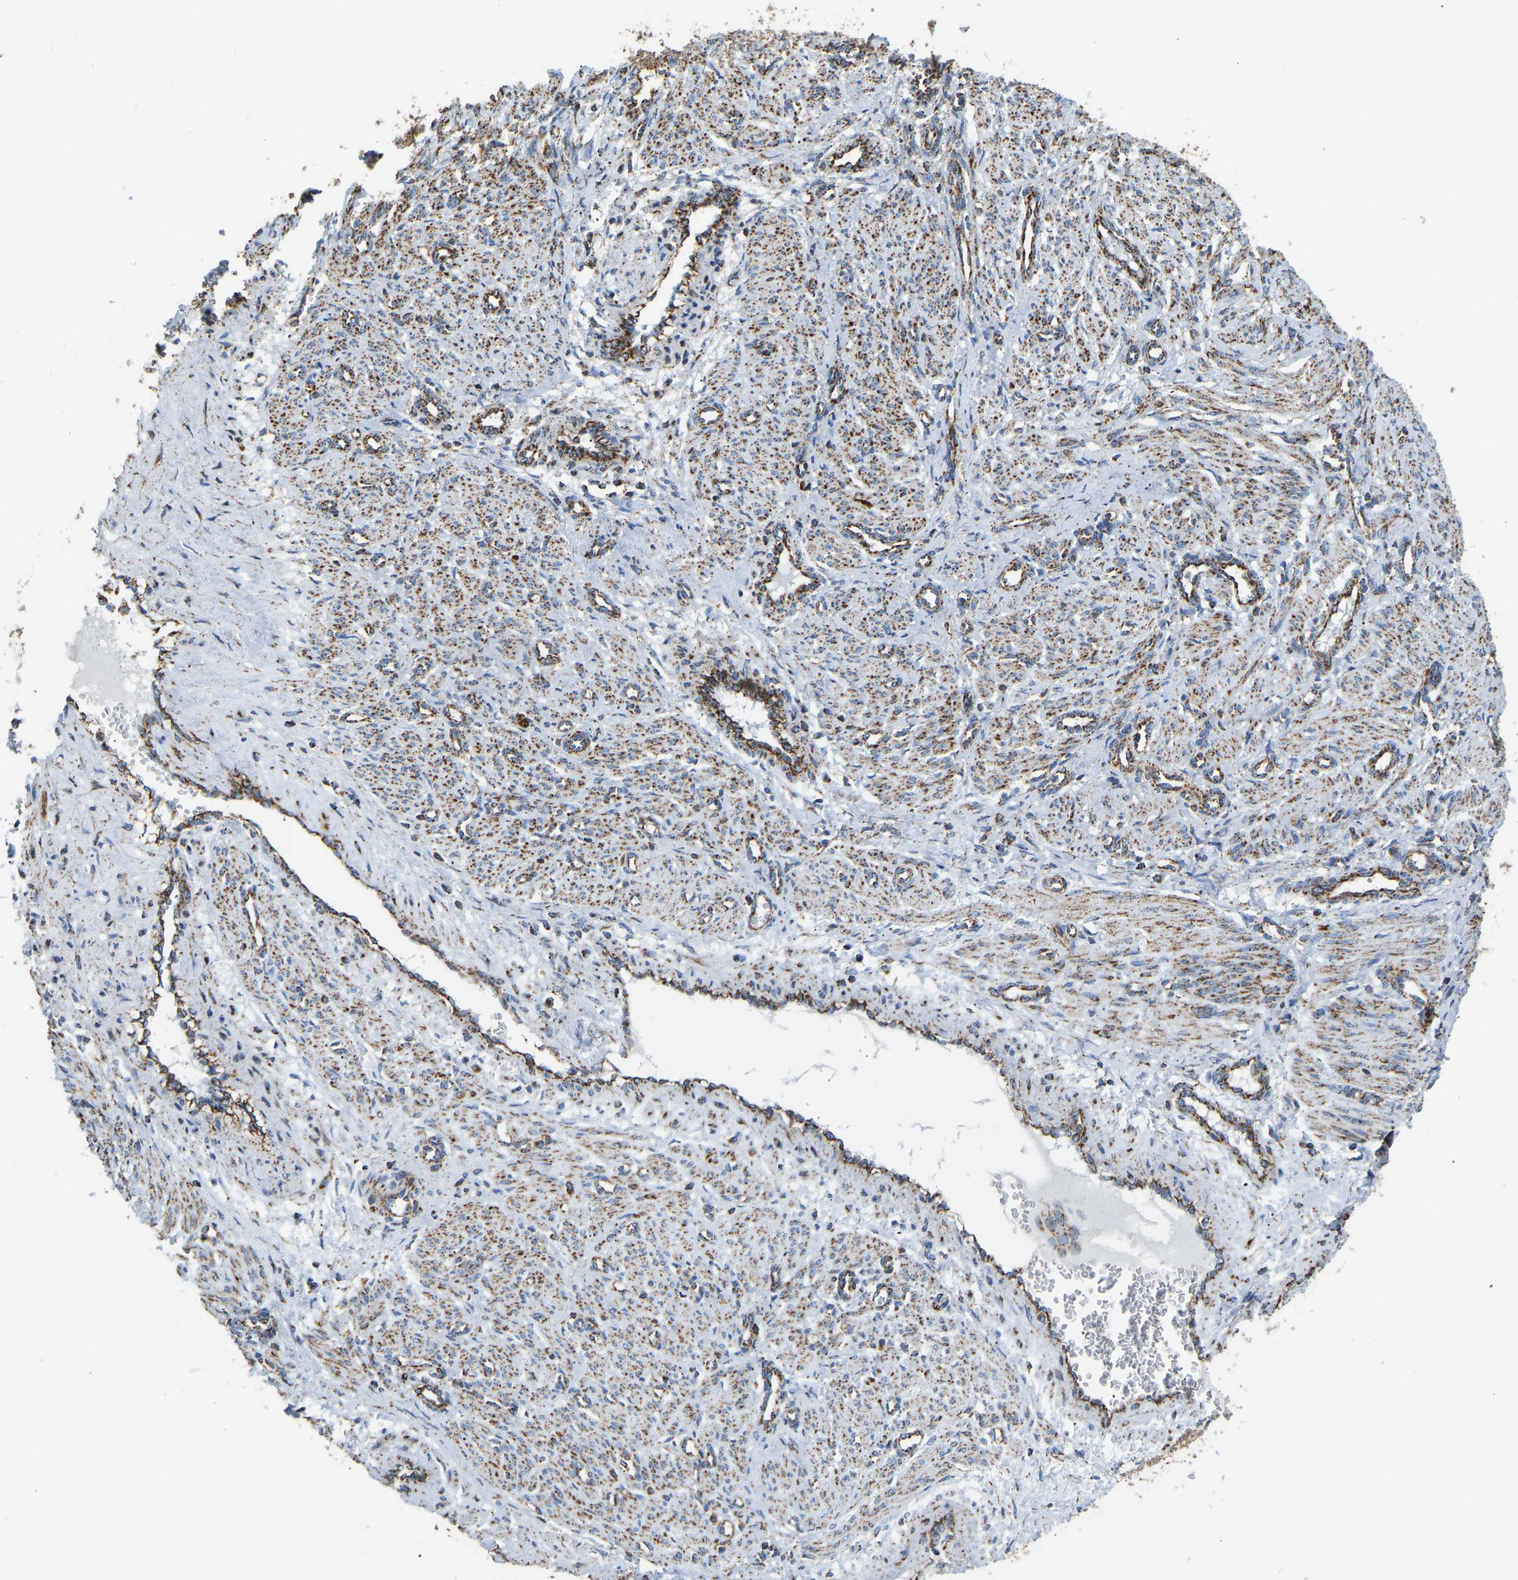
{"staining": {"intensity": "moderate", "quantity": ">75%", "location": "cytoplasmic/membranous"}, "tissue": "smooth muscle", "cell_type": "Smooth muscle cells", "image_type": "normal", "snomed": [{"axis": "morphology", "description": "Normal tissue, NOS"}, {"axis": "topography", "description": "Endometrium"}], "caption": "Smooth muscle stained with DAB IHC reveals medium levels of moderate cytoplasmic/membranous expression in about >75% of smooth muscle cells.", "gene": "IRX6", "patient": {"sex": "female", "age": 33}}